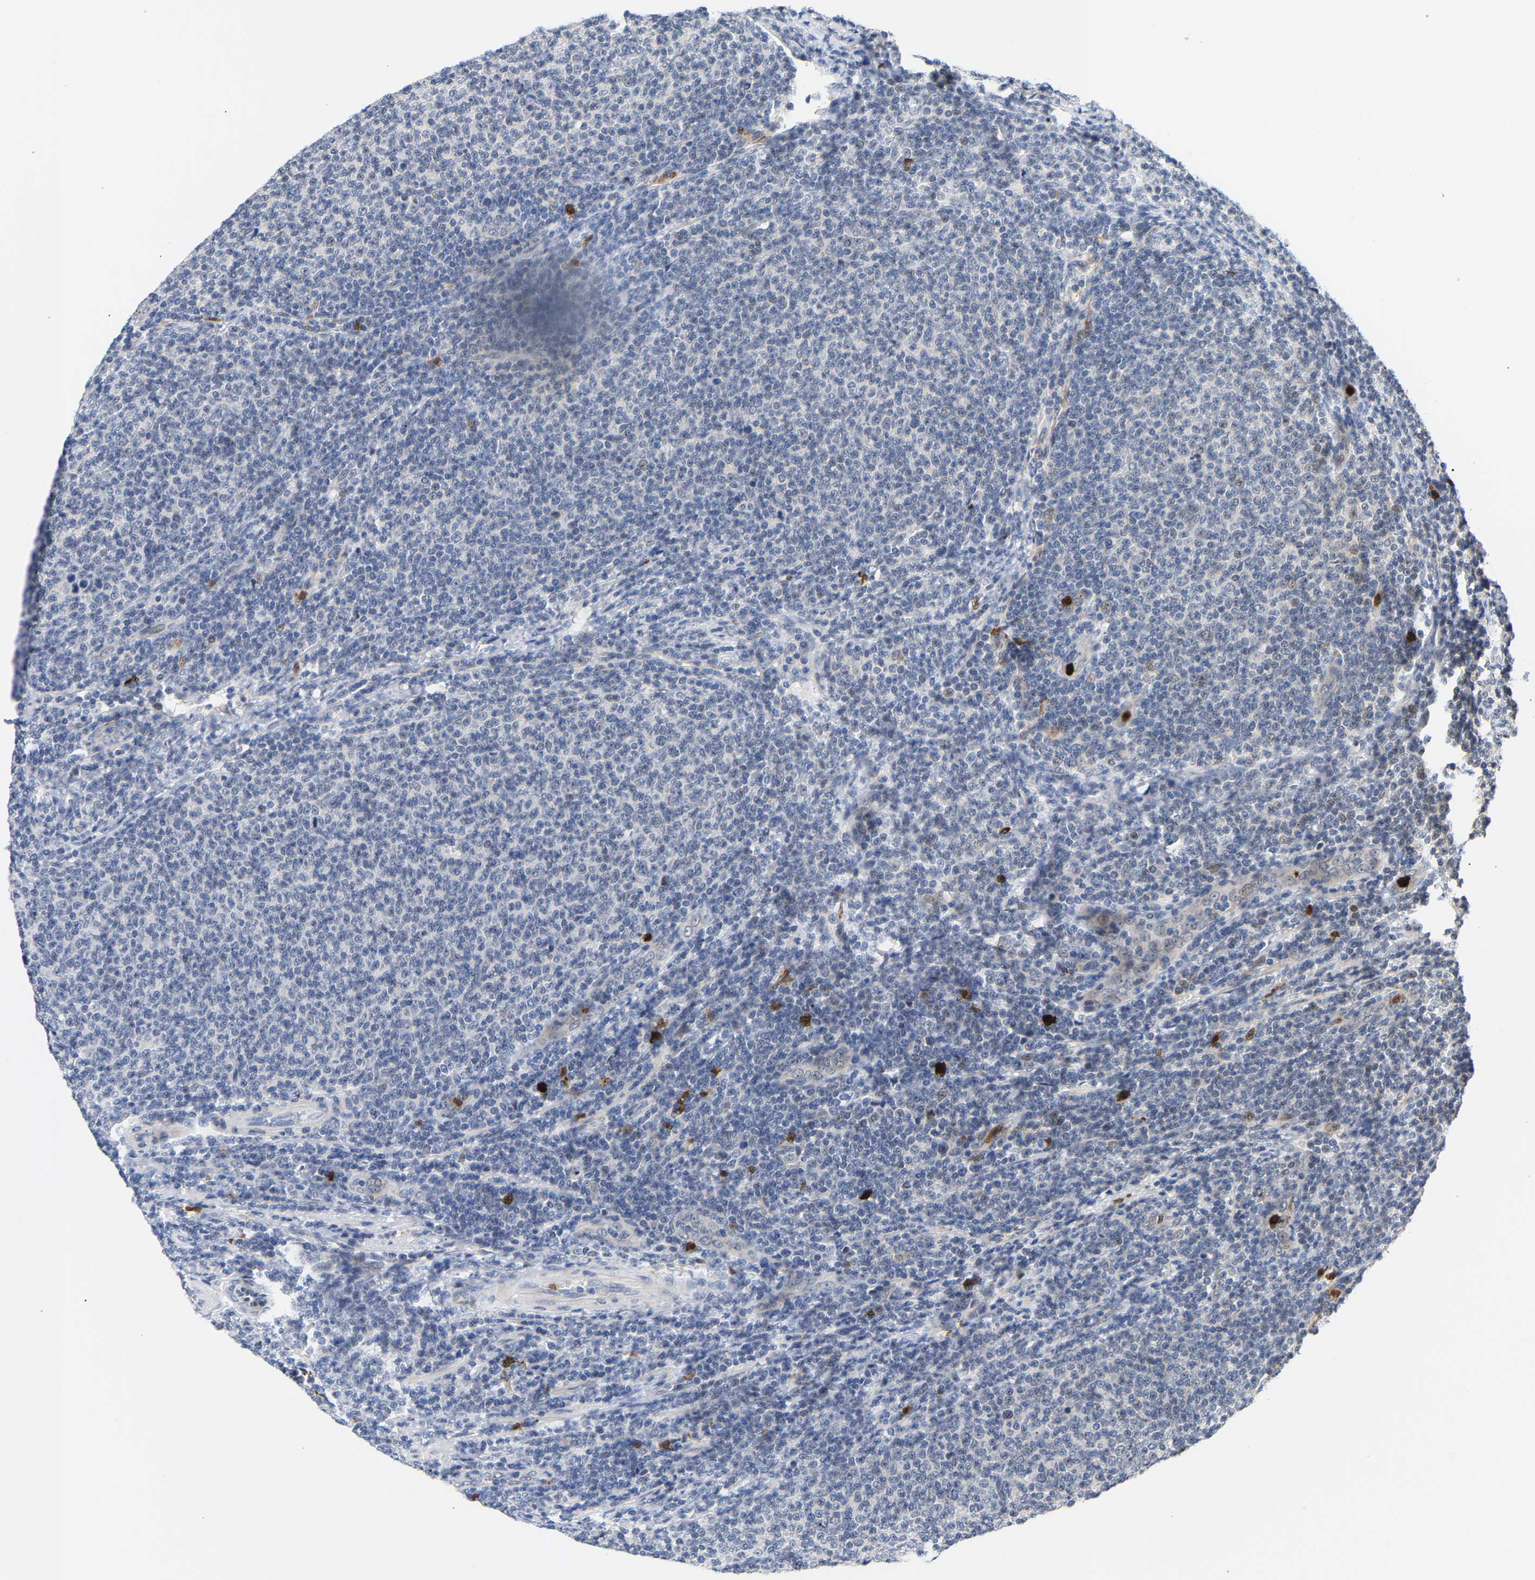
{"staining": {"intensity": "negative", "quantity": "none", "location": "none"}, "tissue": "lymphoma", "cell_type": "Tumor cells", "image_type": "cancer", "snomed": [{"axis": "morphology", "description": "Malignant lymphoma, non-Hodgkin's type, Low grade"}, {"axis": "topography", "description": "Lymph node"}], "caption": "Lymphoma was stained to show a protein in brown. There is no significant positivity in tumor cells.", "gene": "TDRD7", "patient": {"sex": "male", "age": 66}}